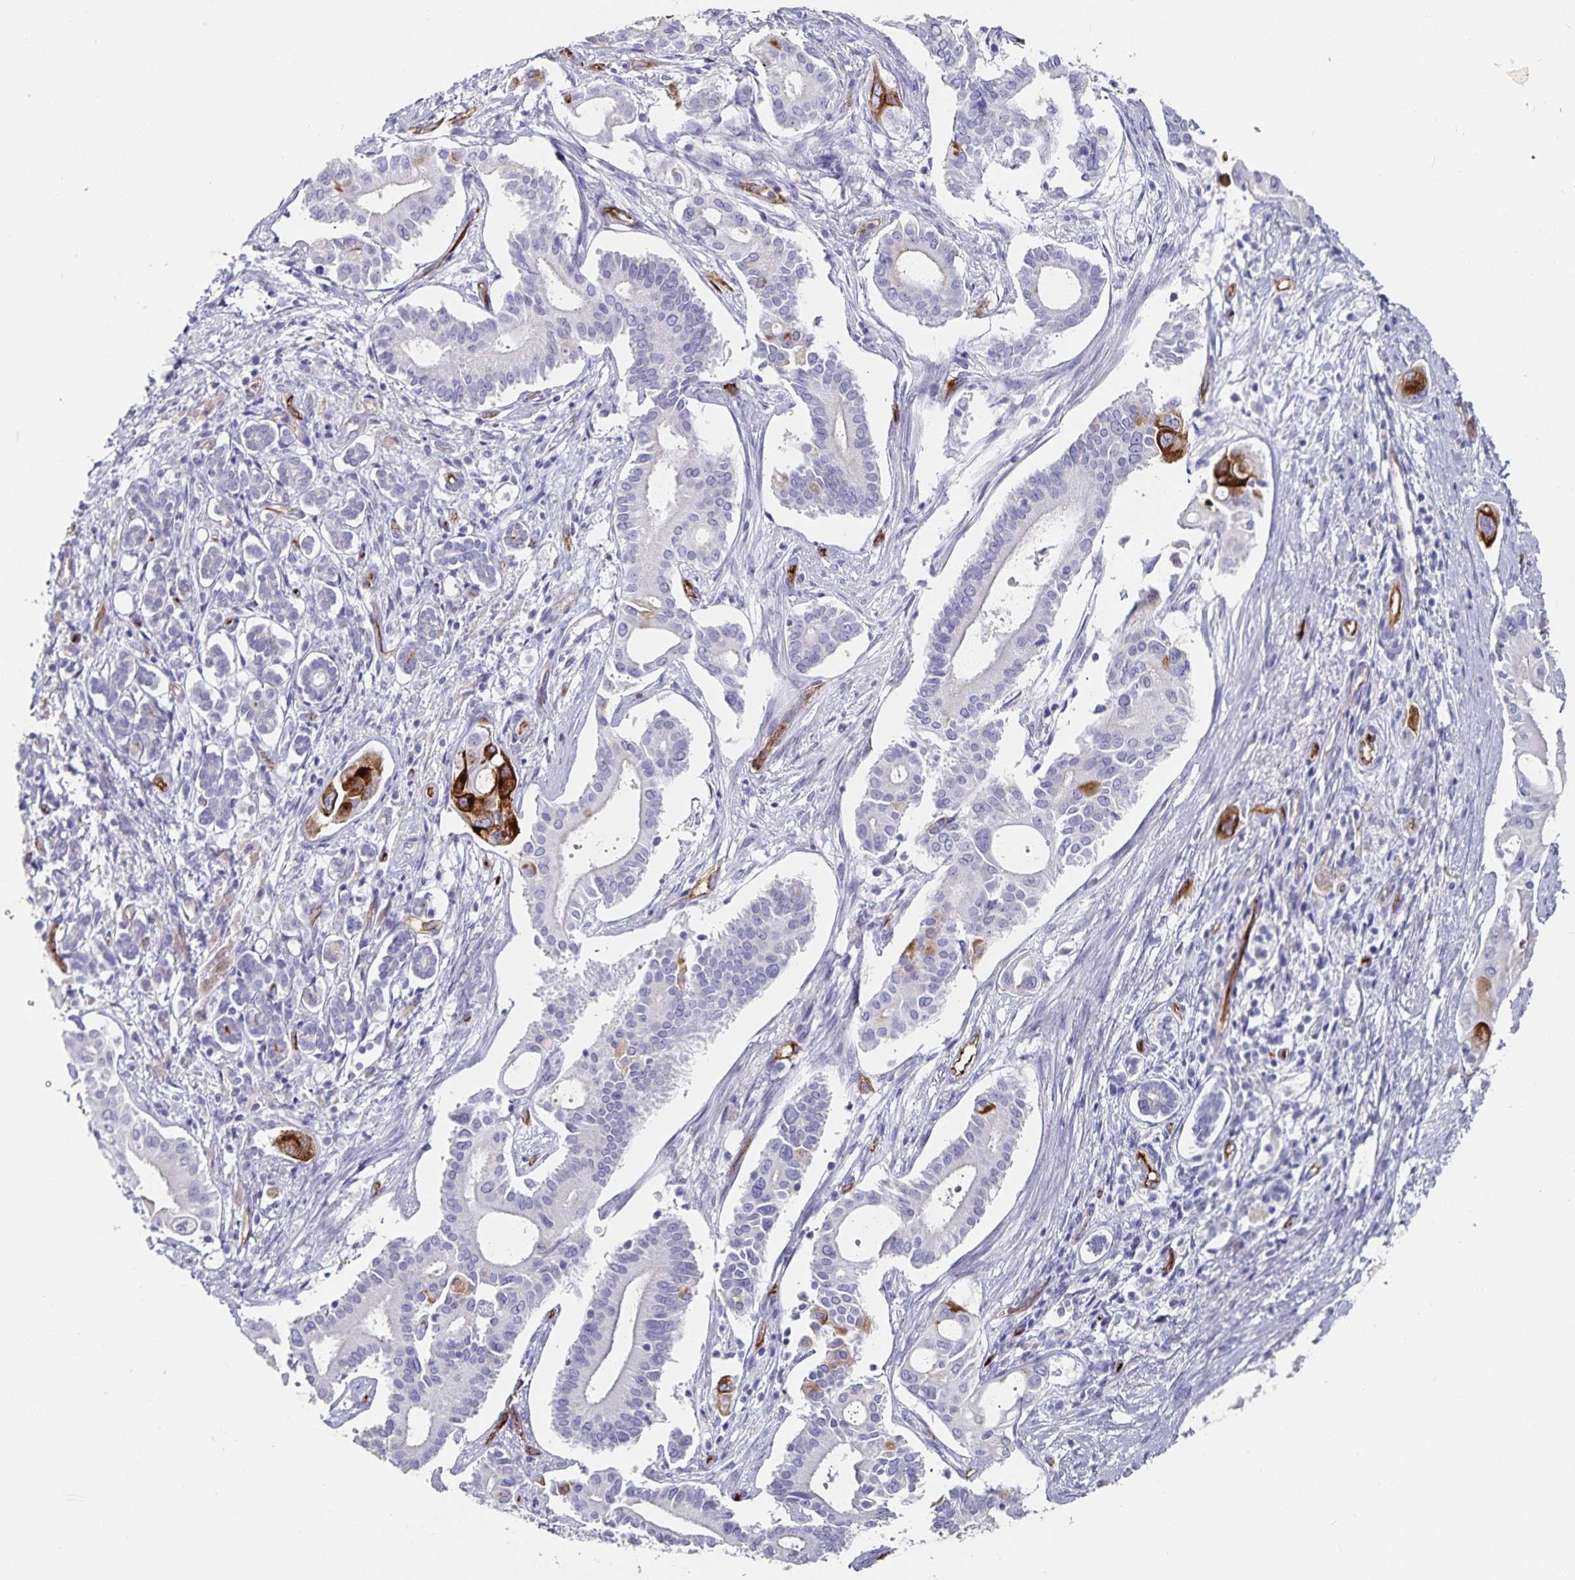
{"staining": {"intensity": "strong", "quantity": "<25%", "location": "cytoplasmic/membranous"}, "tissue": "pancreatic cancer", "cell_type": "Tumor cells", "image_type": "cancer", "snomed": [{"axis": "morphology", "description": "Adenocarcinoma, NOS"}, {"axis": "topography", "description": "Pancreas"}], "caption": "Immunohistochemical staining of pancreatic adenocarcinoma reveals medium levels of strong cytoplasmic/membranous staining in approximately <25% of tumor cells.", "gene": "PODXL", "patient": {"sex": "female", "age": 68}}